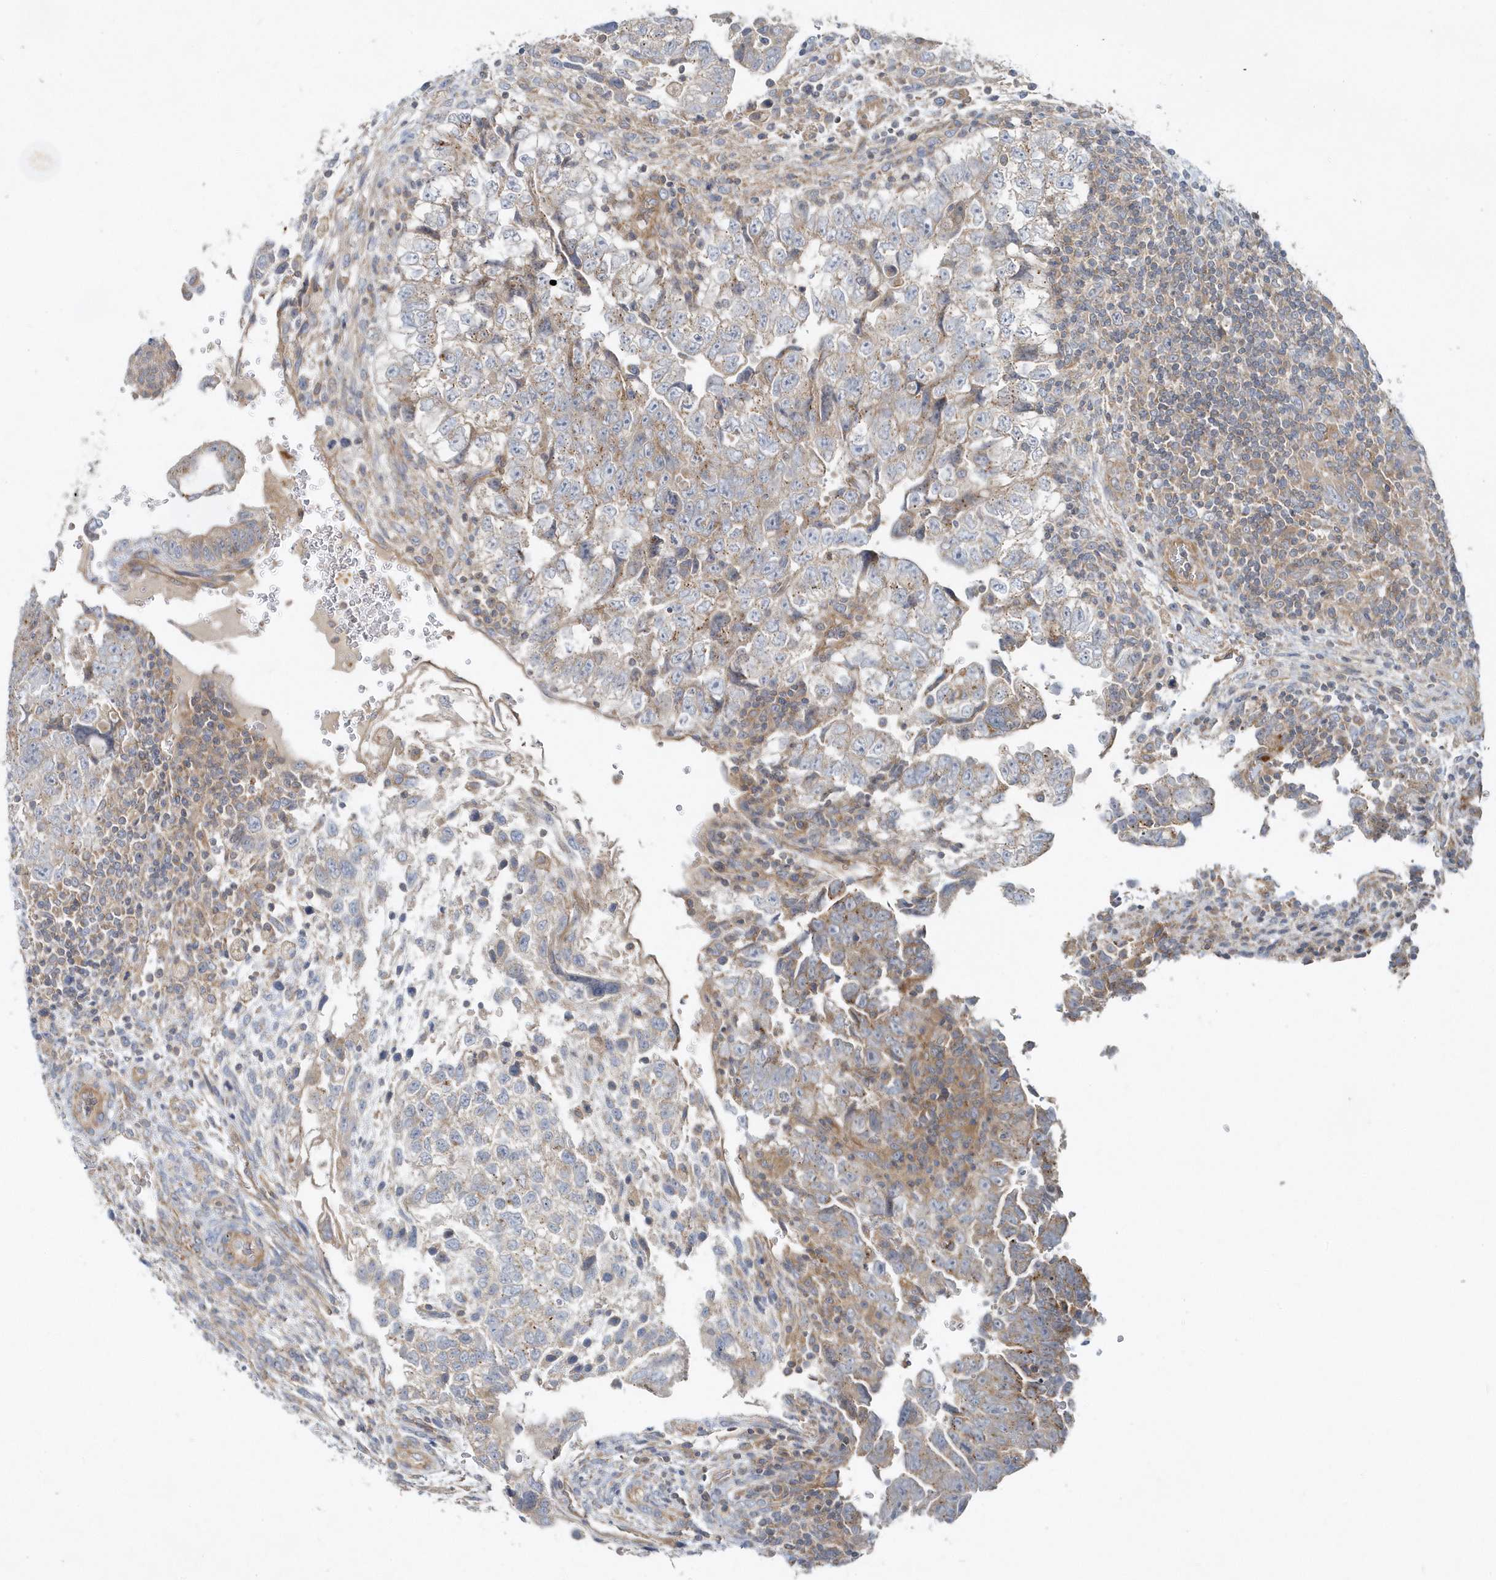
{"staining": {"intensity": "moderate", "quantity": "<25%", "location": "cytoplasmic/membranous"}, "tissue": "testis cancer", "cell_type": "Tumor cells", "image_type": "cancer", "snomed": [{"axis": "morphology", "description": "Carcinoma, Embryonal, NOS"}, {"axis": "topography", "description": "Testis"}], "caption": "High-power microscopy captured an IHC photomicrograph of embryonal carcinoma (testis), revealing moderate cytoplasmic/membranous positivity in approximately <25% of tumor cells. (Stains: DAB (3,3'-diaminobenzidine) in brown, nuclei in blue, Microscopy: brightfield microscopy at high magnification).", "gene": "LEXM", "patient": {"sex": "male", "age": 37}}